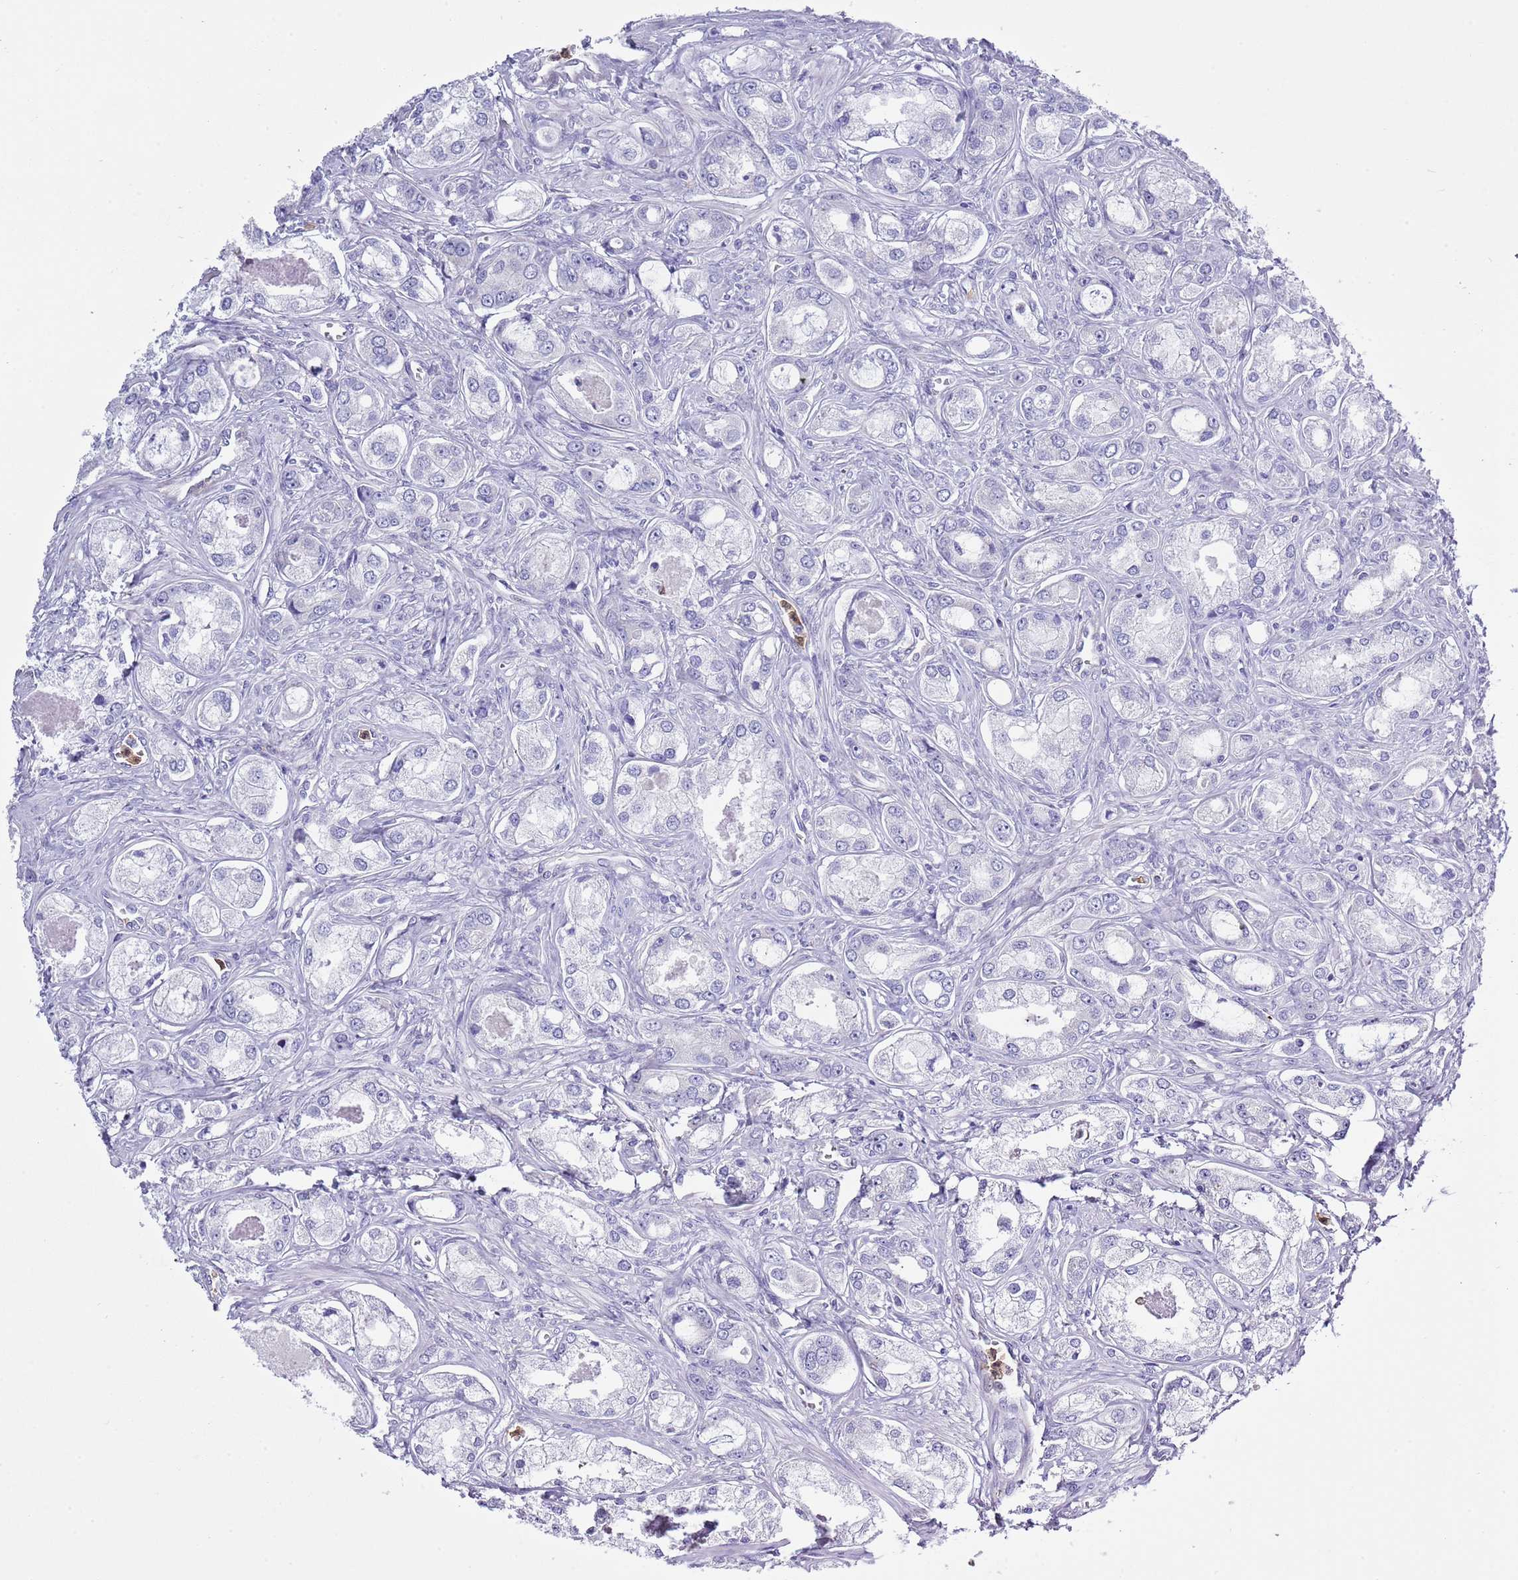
{"staining": {"intensity": "negative", "quantity": "none", "location": "none"}, "tissue": "prostate cancer", "cell_type": "Tumor cells", "image_type": "cancer", "snomed": [{"axis": "morphology", "description": "Adenocarcinoma, Low grade"}, {"axis": "topography", "description": "Prostate"}], "caption": "An image of human low-grade adenocarcinoma (prostate) is negative for staining in tumor cells.", "gene": "ZFP2", "patient": {"sex": "male", "age": 68}}